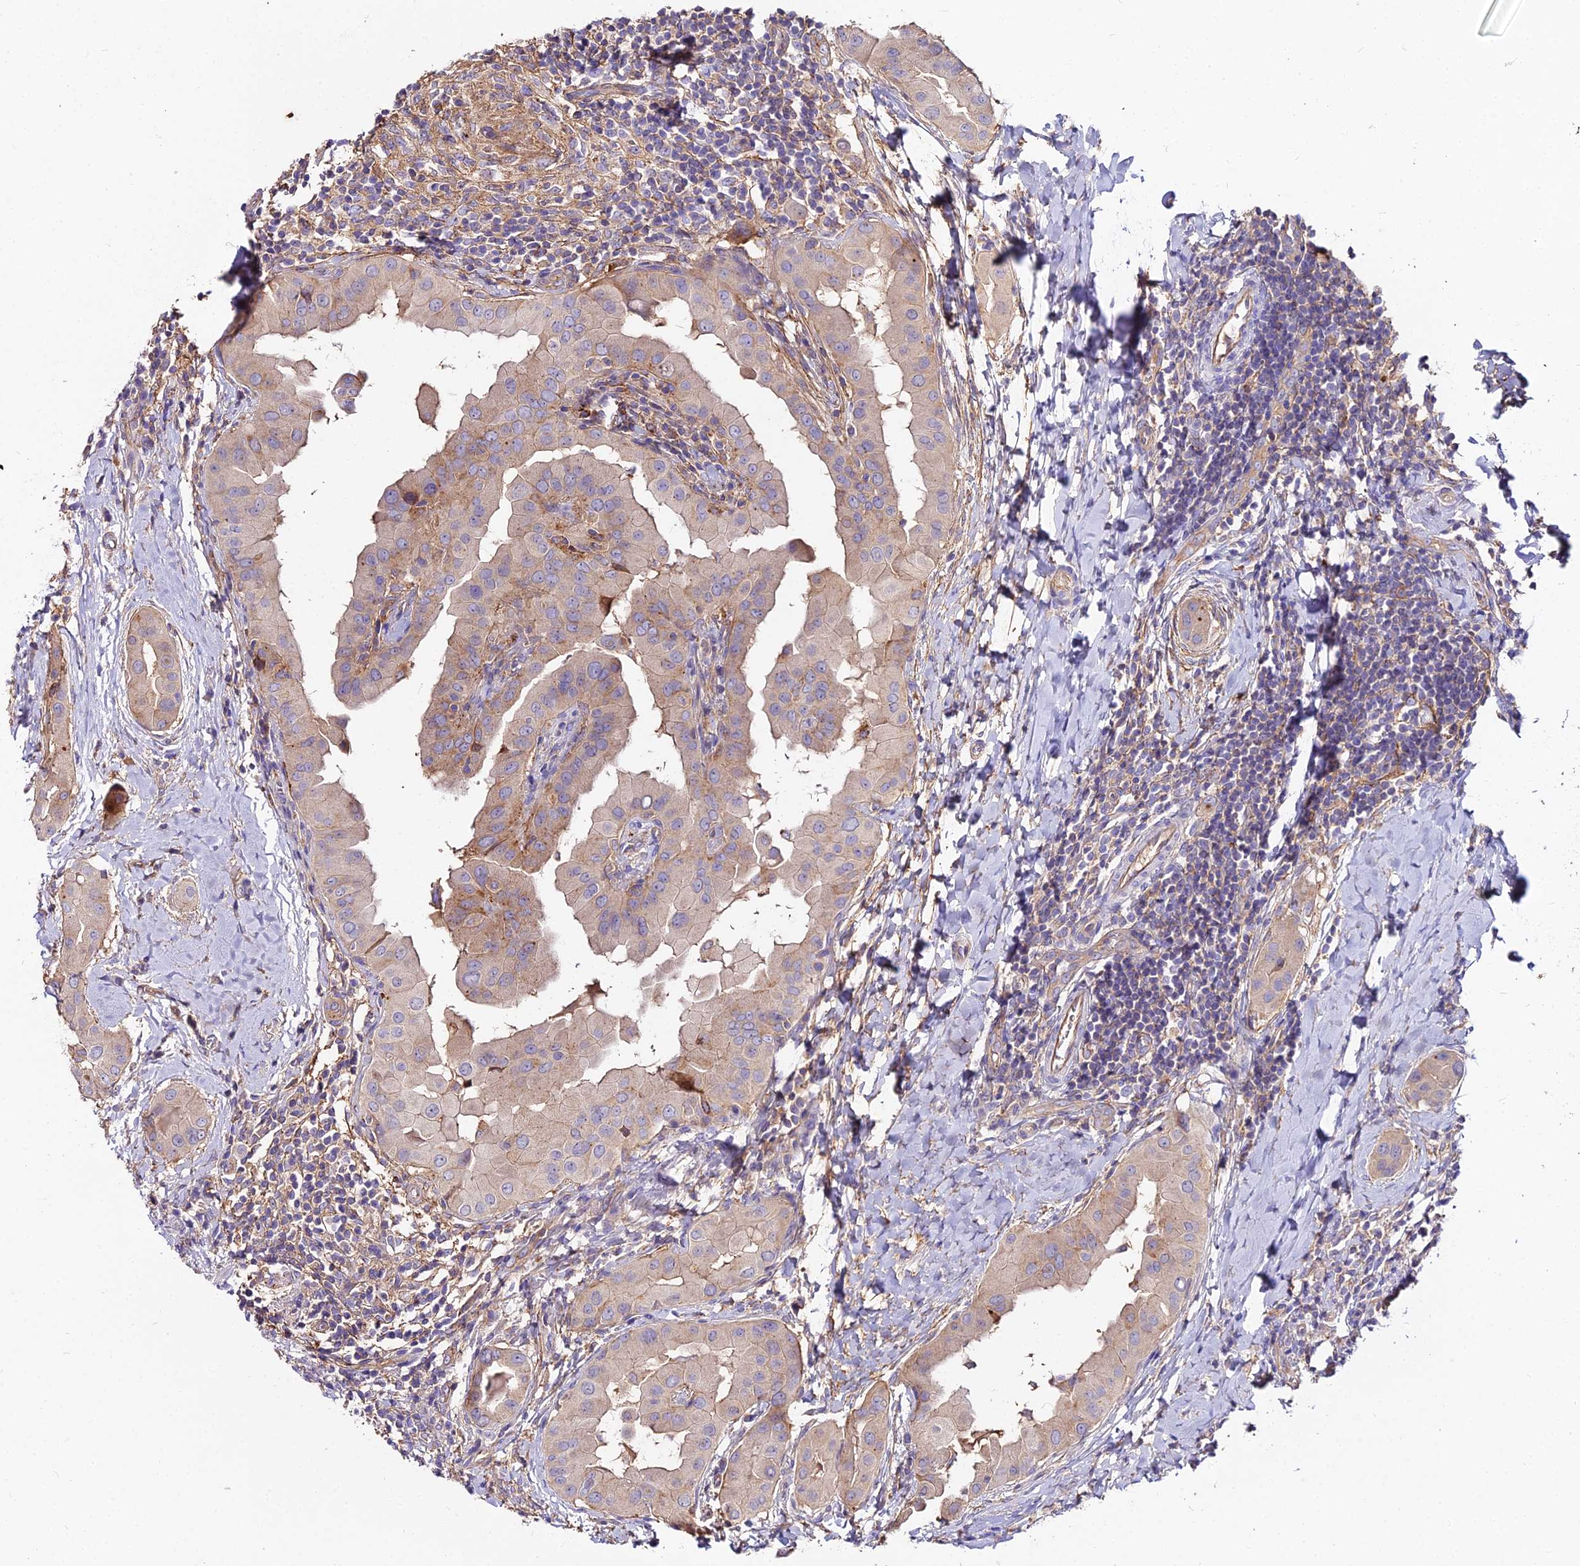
{"staining": {"intensity": "weak", "quantity": "<25%", "location": "cytoplasmic/membranous"}, "tissue": "thyroid cancer", "cell_type": "Tumor cells", "image_type": "cancer", "snomed": [{"axis": "morphology", "description": "Papillary adenocarcinoma, NOS"}, {"axis": "topography", "description": "Thyroid gland"}], "caption": "High magnification brightfield microscopy of thyroid cancer (papillary adenocarcinoma) stained with DAB (3,3'-diaminobenzidine) (brown) and counterstained with hematoxylin (blue): tumor cells show no significant staining.", "gene": "GLYAT", "patient": {"sex": "male", "age": 33}}